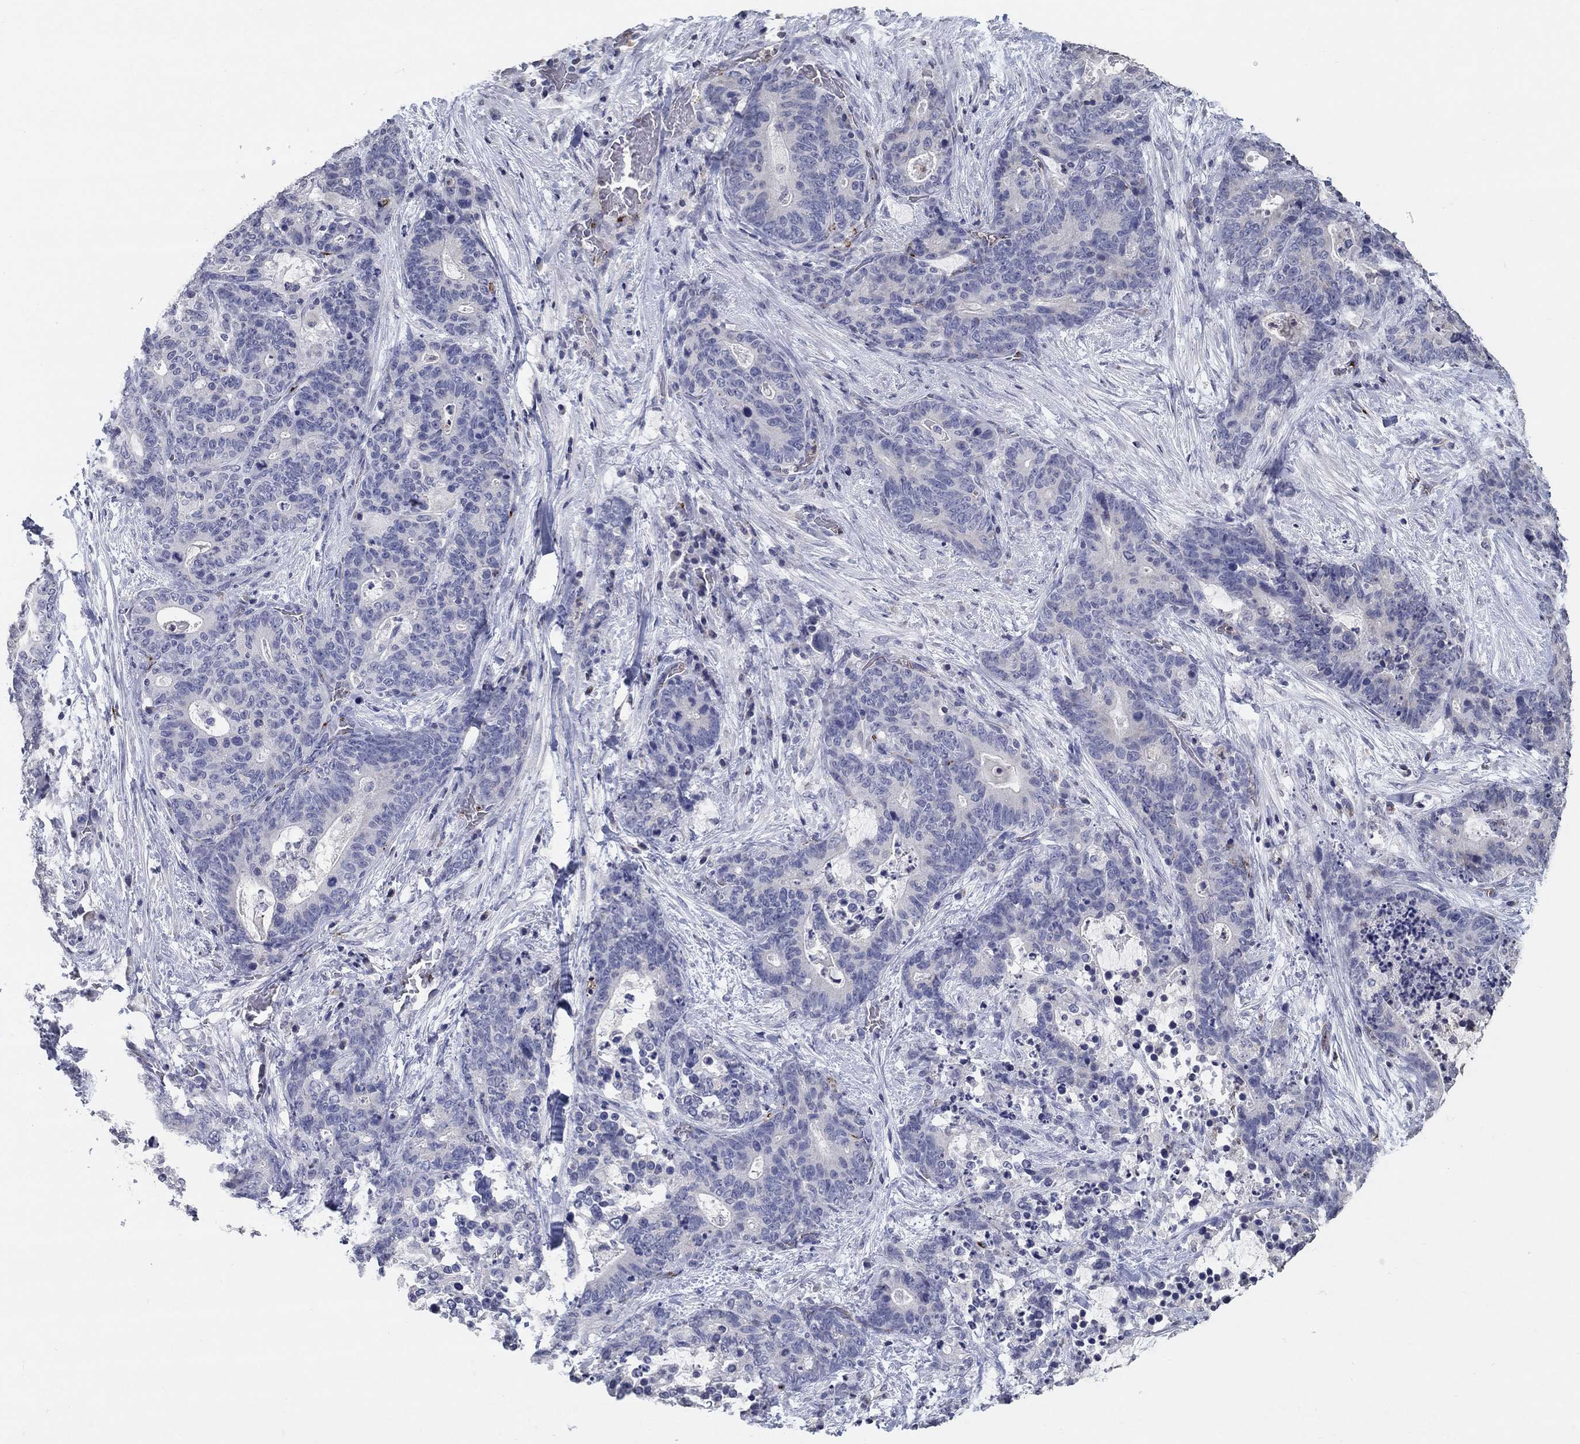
{"staining": {"intensity": "negative", "quantity": "none", "location": "none"}, "tissue": "stomach cancer", "cell_type": "Tumor cells", "image_type": "cancer", "snomed": [{"axis": "morphology", "description": "Normal tissue, NOS"}, {"axis": "morphology", "description": "Adenocarcinoma, NOS"}, {"axis": "topography", "description": "Stomach"}], "caption": "A high-resolution image shows immunohistochemistry staining of stomach cancer, which reveals no significant staining in tumor cells.", "gene": "TINAG", "patient": {"sex": "female", "age": 64}}